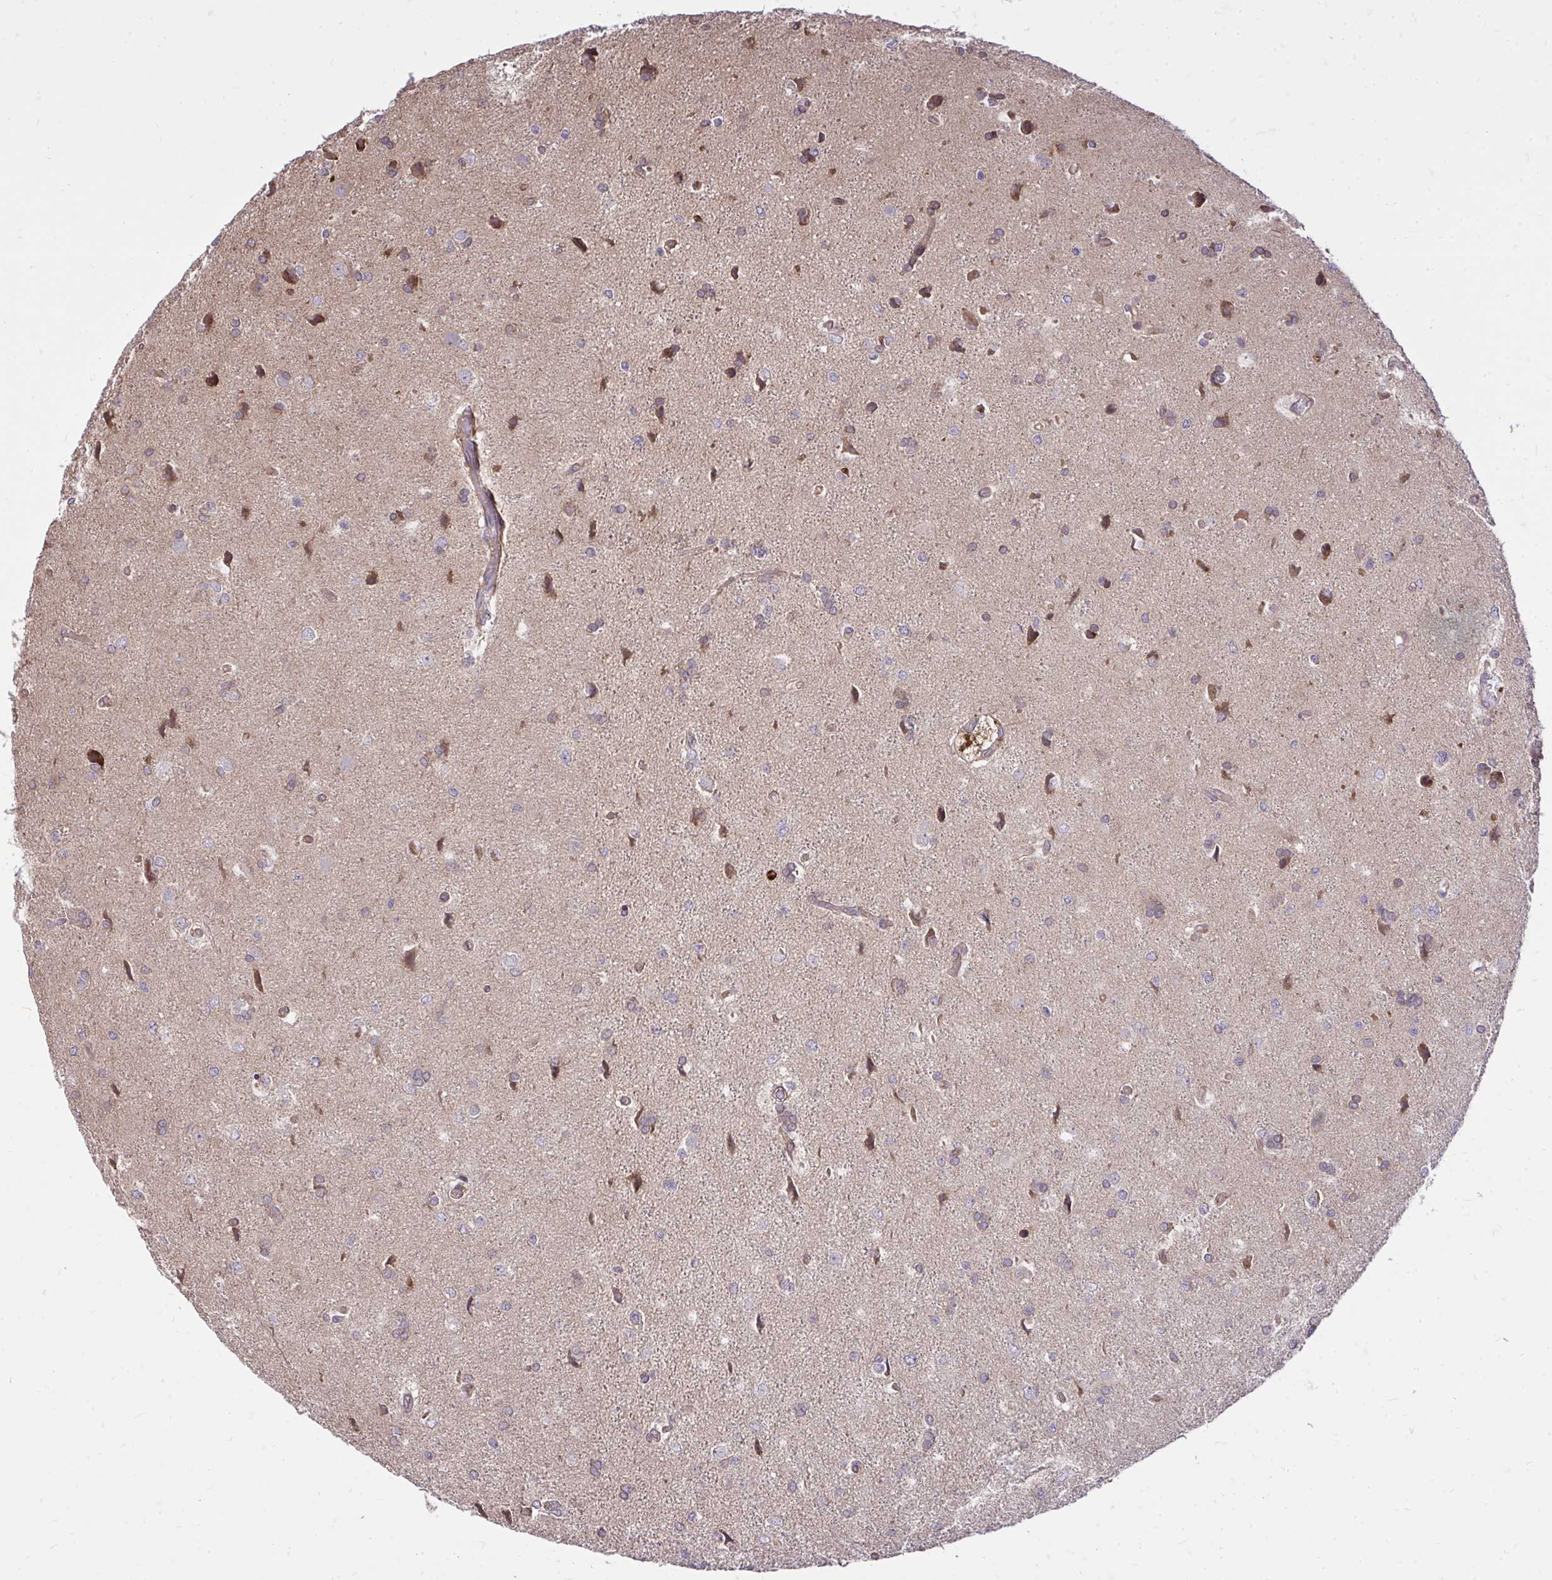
{"staining": {"intensity": "negative", "quantity": "none", "location": "none"}, "tissue": "glioma", "cell_type": "Tumor cells", "image_type": "cancer", "snomed": [{"axis": "morphology", "description": "Glioma, malignant, High grade"}, {"axis": "topography", "description": "Brain"}], "caption": "Tumor cells show no significant positivity in glioma. (IHC, brightfield microscopy, high magnification).", "gene": "SLC7A5", "patient": {"sex": "male", "age": 68}}